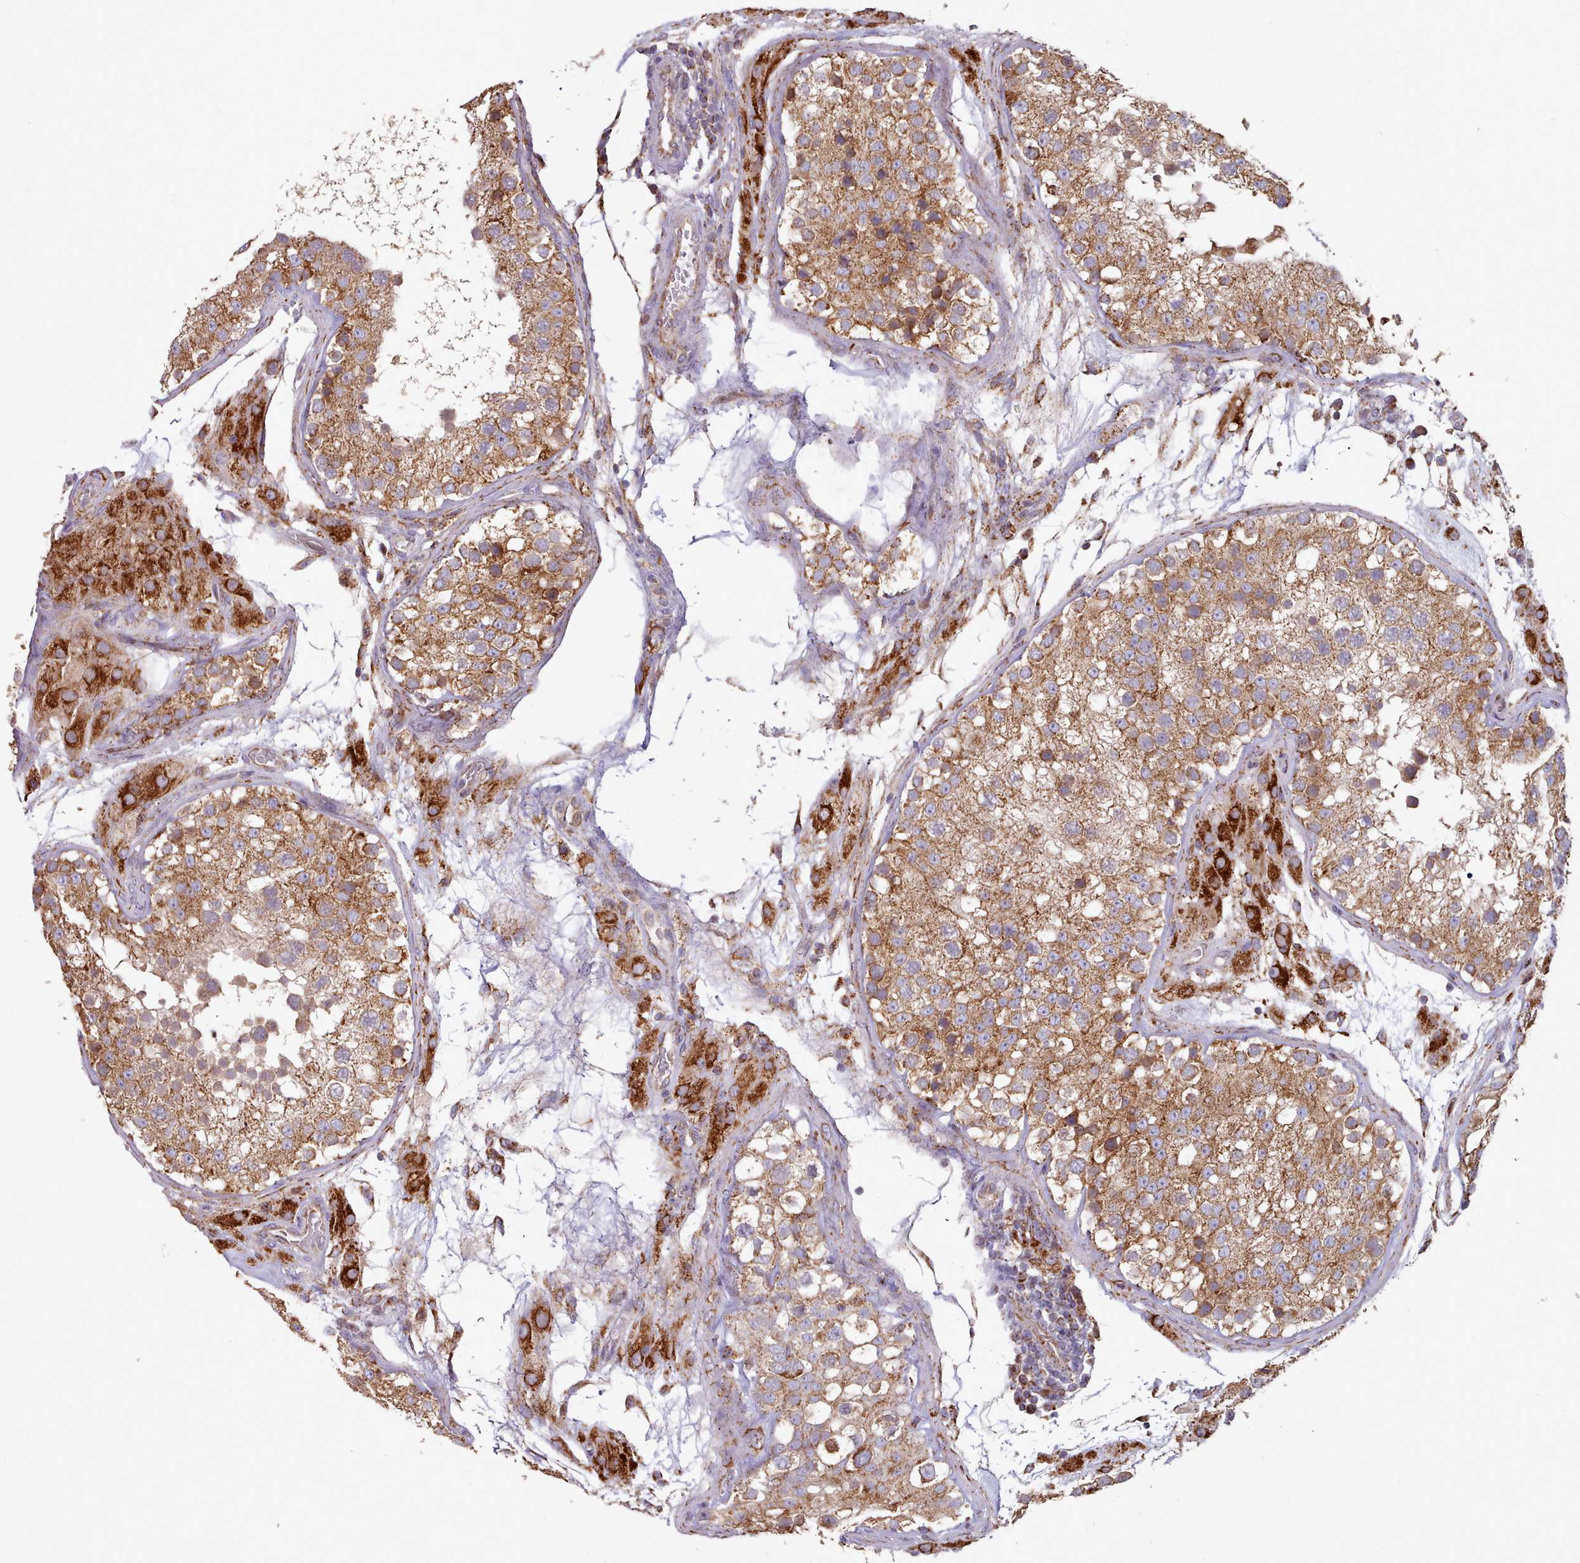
{"staining": {"intensity": "moderate", "quantity": ">75%", "location": "cytoplasmic/membranous"}, "tissue": "testis", "cell_type": "Cells in seminiferous ducts", "image_type": "normal", "snomed": [{"axis": "morphology", "description": "Normal tissue, NOS"}, {"axis": "topography", "description": "Testis"}], "caption": "Moderate cytoplasmic/membranous staining is identified in approximately >75% of cells in seminiferous ducts in unremarkable testis. (DAB IHC, brown staining for protein, blue staining for nuclei).", "gene": "HSDL2", "patient": {"sex": "male", "age": 26}}